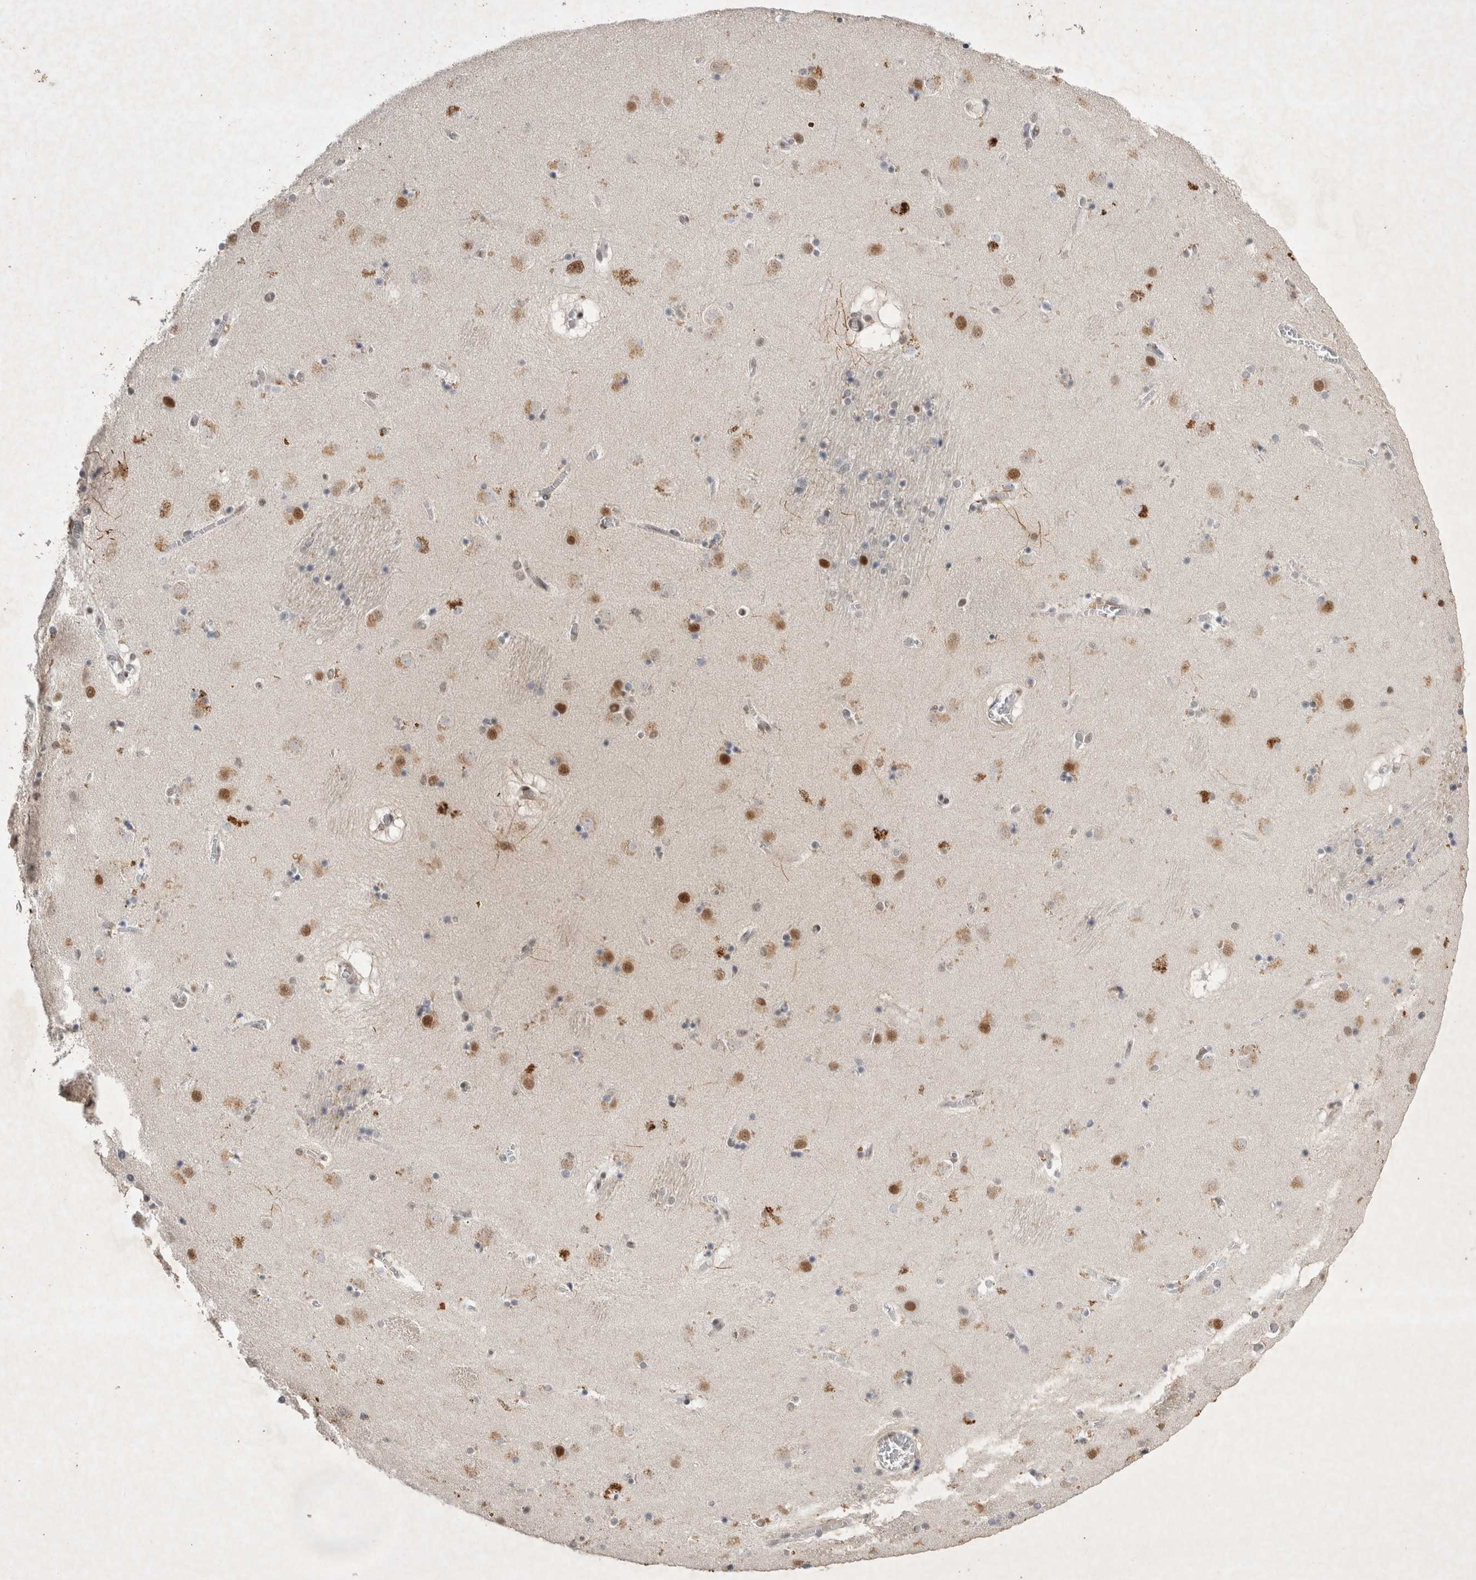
{"staining": {"intensity": "strong", "quantity": "<25%", "location": "cytoplasmic/membranous,nuclear"}, "tissue": "caudate", "cell_type": "Glial cells", "image_type": "normal", "snomed": [{"axis": "morphology", "description": "Normal tissue, NOS"}, {"axis": "topography", "description": "Lateral ventricle wall"}], "caption": "A histopathology image showing strong cytoplasmic/membranous,nuclear staining in about <25% of glial cells in unremarkable caudate, as visualized by brown immunohistochemical staining.", "gene": "RBM6", "patient": {"sex": "male", "age": 70}}